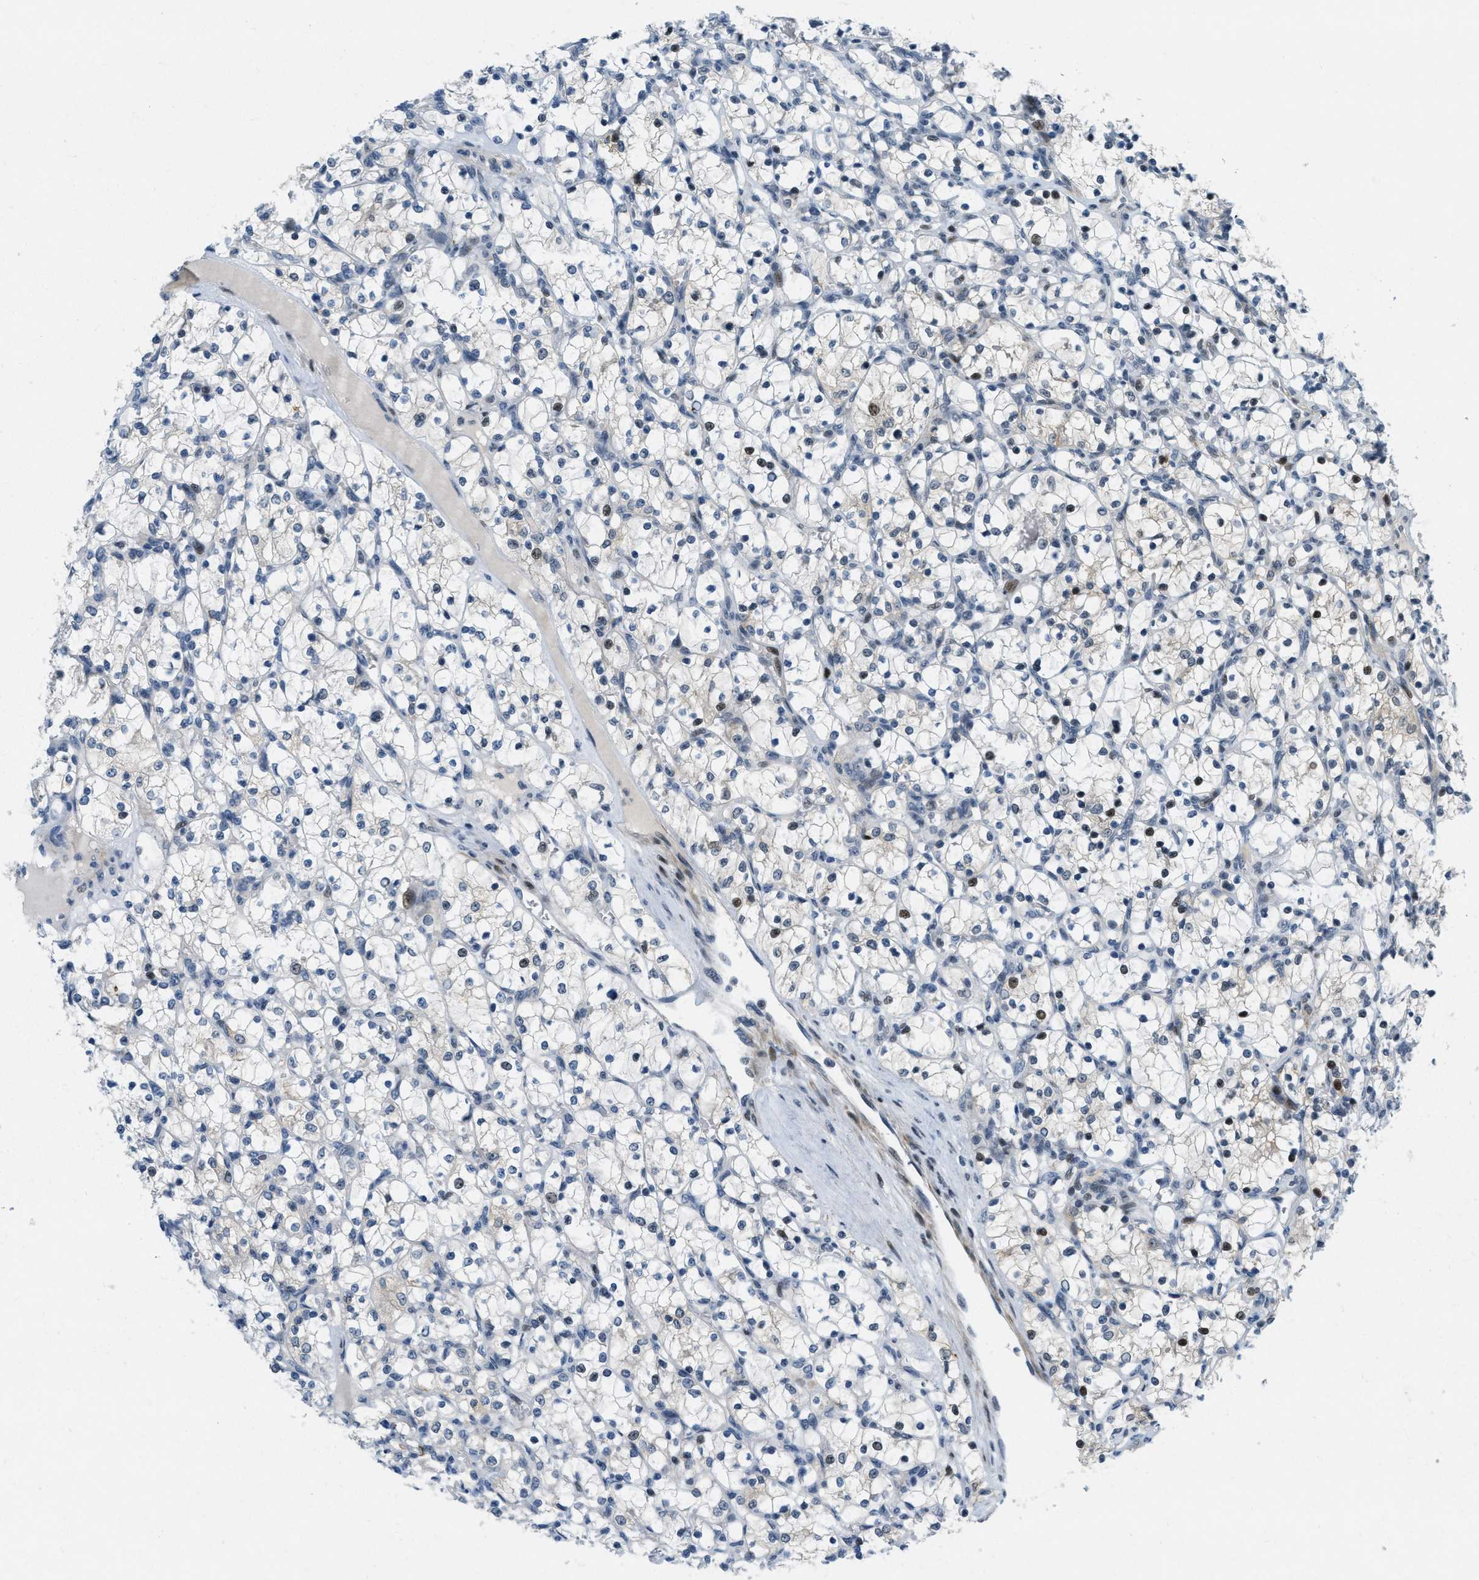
{"staining": {"intensity": "moderate", "quantity": "<25%", "location": "nuclear"}, "tissue": "renal cancer", "cell_type": "Tumor cells", "image_type": "cancer", "snomed": [{"axis": "morphology", "description": "Adenocarcinoma, NOS"}, {"axis": "topography", "description": "Kidney"}], "caption": "Renal cancer (adenocarcinoma) stained with immunohistochemistry (IHC) displays moderate nuclear positivity in approximately <25% of tumor cells.", "gene": "ZDHHC23", "patient": {"sex": "female", "age": 69}}